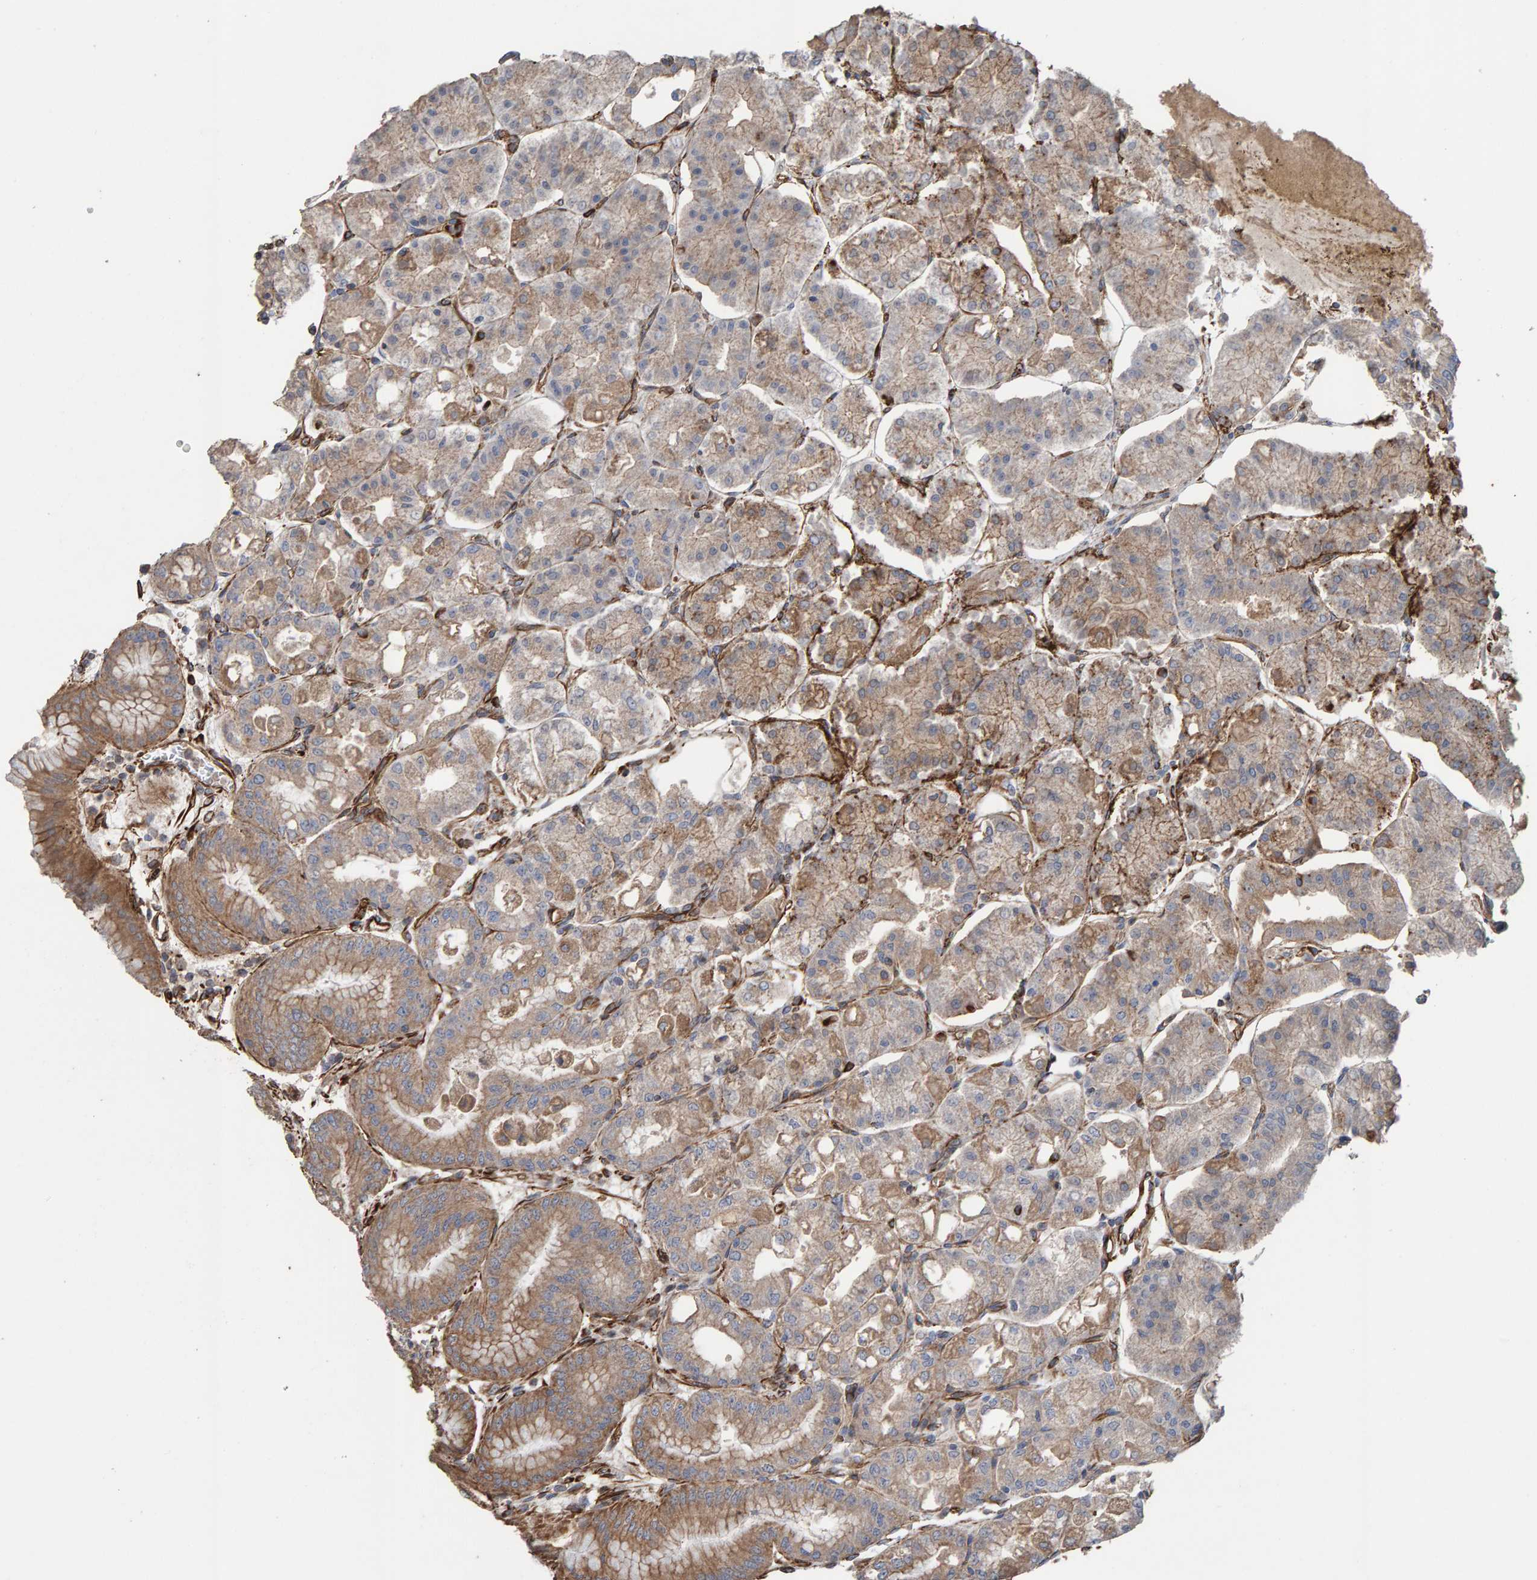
{"staining": {"intensity": "strong", "quantity": "25%-75%", "location": "cytoplasmic/membranous"}, "tissue": "stomach", "cell_type": "Glandular cells", "image_type": "normal", "snomed": [{"axis": "morphology", "description": "Normal tissue, NOS"}, {"axis": "topography", "description": "Stomach, lower"}], "caption": "Strong cytoplasmic/membranous protein positivity is identified in approximately 25%-75% of glandular cells in stomach.", "gene": "ZNF347", "patient": {"sex": "male", "age": 71}}